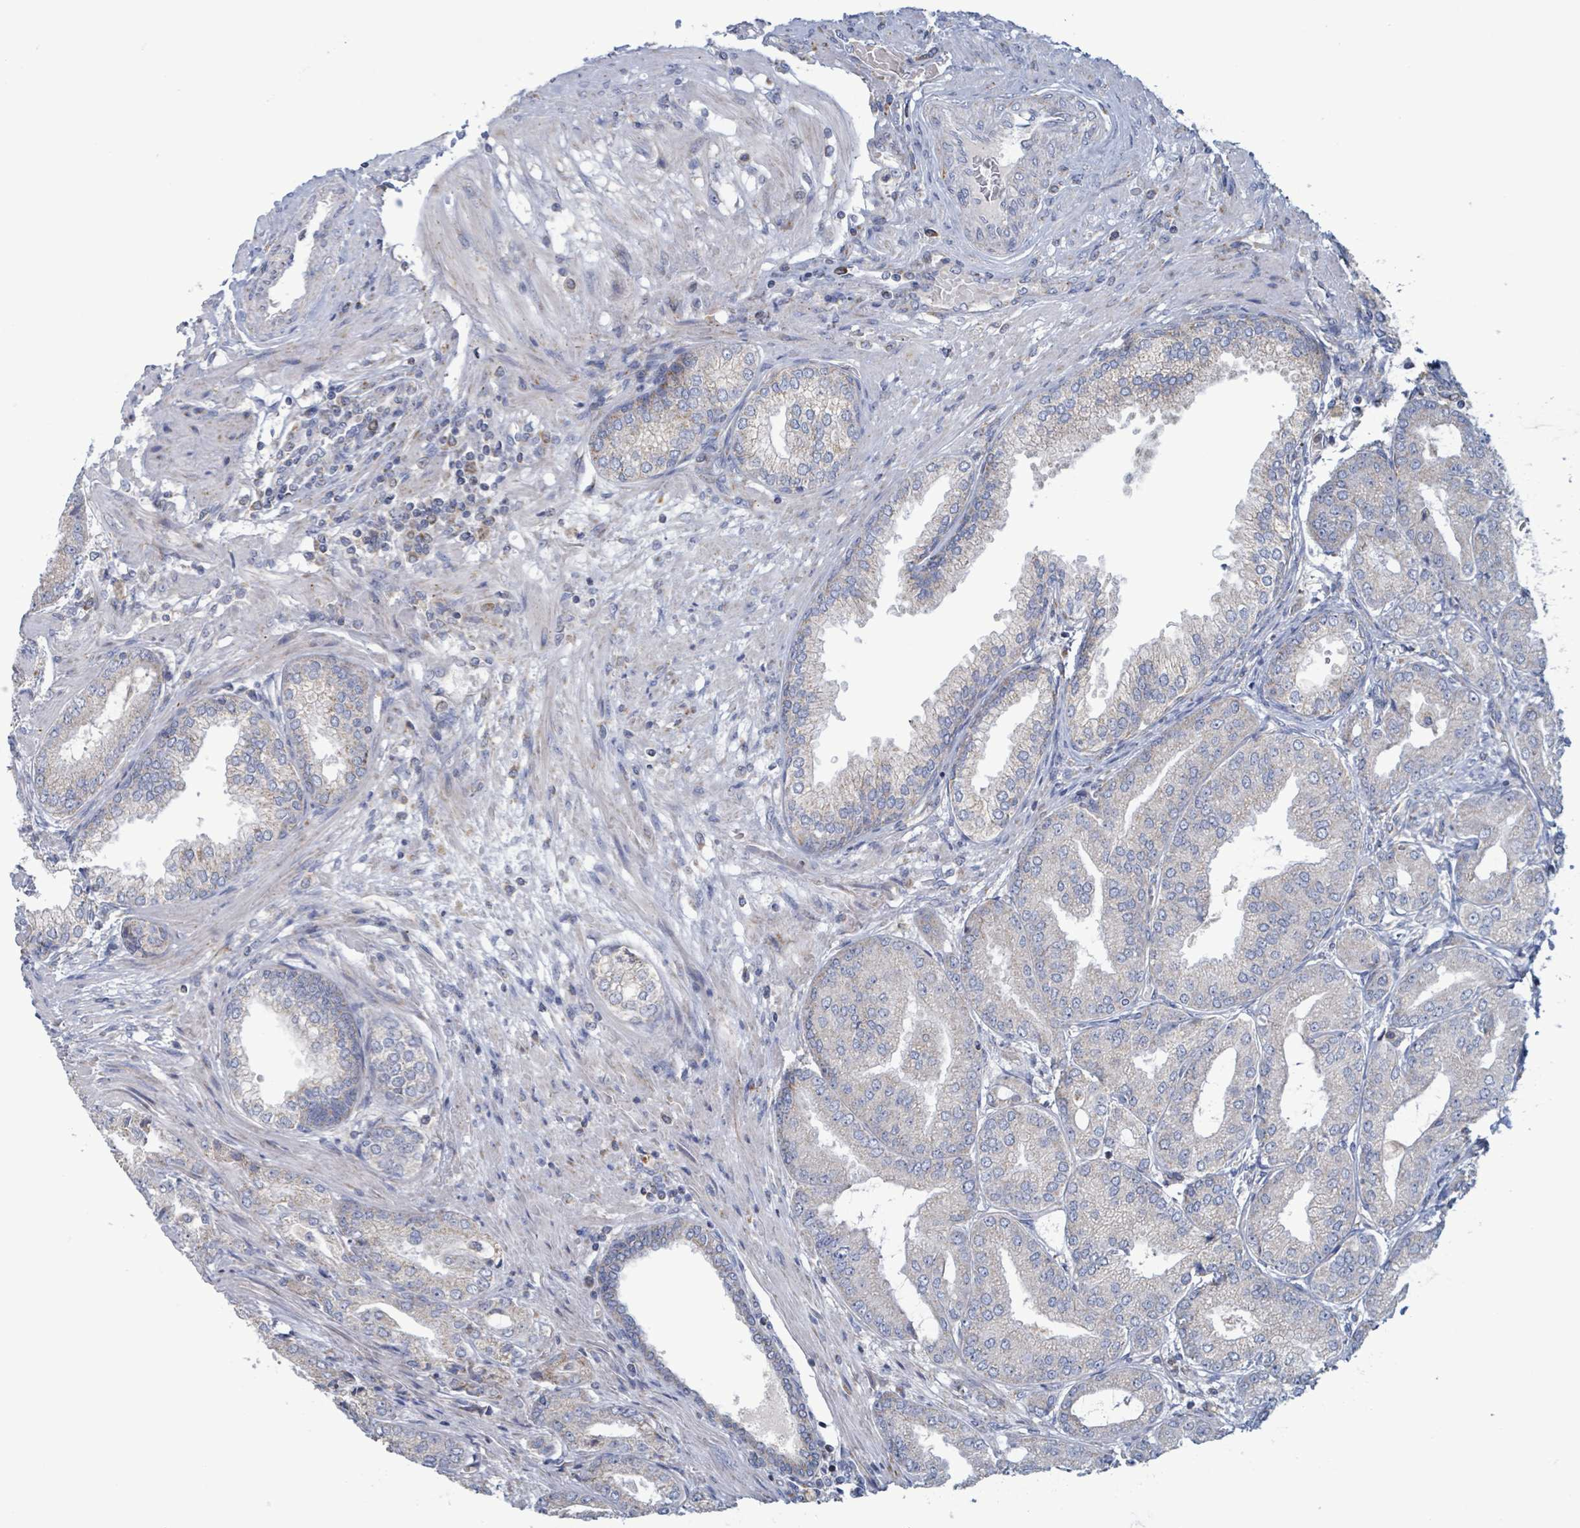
{"staining": {"intensity": "negative", "quantity": "none", "location": "none"}, "tissue": "prostate cancer", "cell_type": "Tumor cells", "image_type": "cancer", "snomed": [{"axis": "morphology", "description": "Adenocarcinoma, High grade"}, {"axis": "topography", "description": "Prostate"}], "caption": "The IHC micrograph has no significant expression in tumor cells of adenocarcinoma (high-grade) (prostate) tissue. (DAB immunohistochemistry (IHC) visualized using brightfield microscopy, high magnification).", "gene": "AKR1C4", "patient": {"sex": "male", "age": 71}}